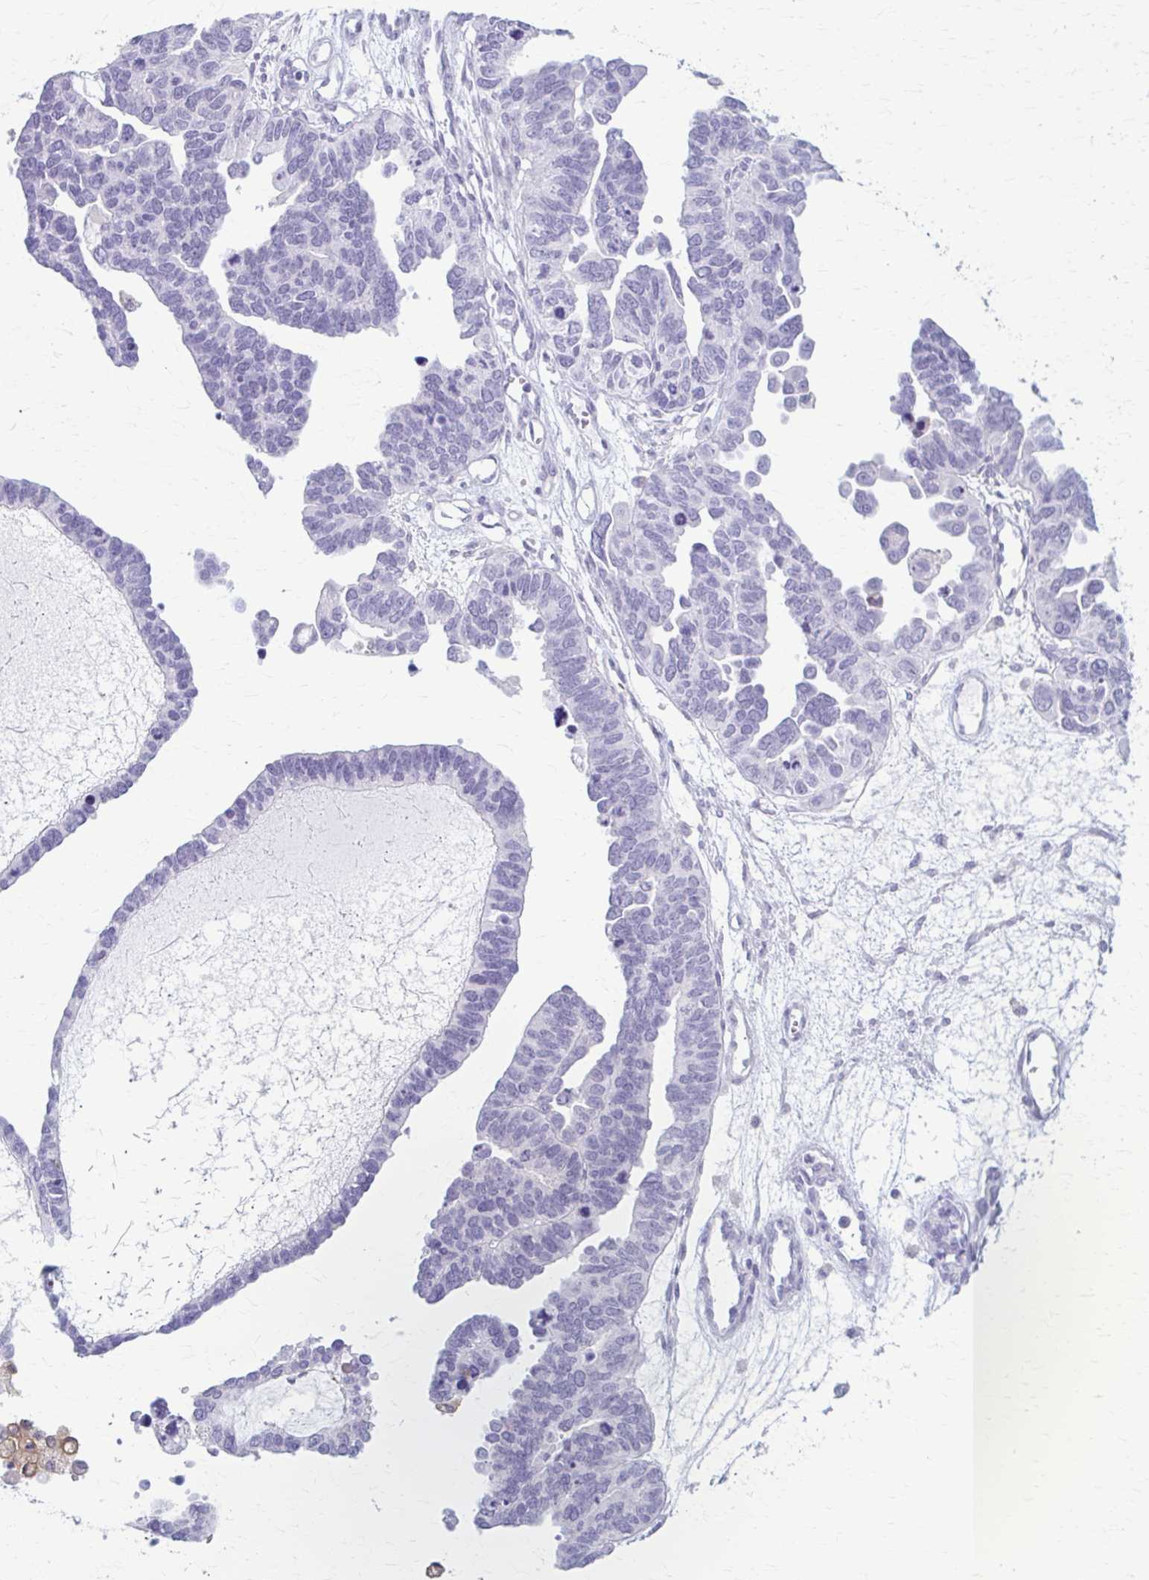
{"staining": {"intensity": "negative", "quantity": "none", "location": "none"}, "tissue": "ovarian cancer", "cell_type": "Tumor cells", "image_type": "cancer", "snomed": [{"axis": "morphology", "description": "Cystadenocarcinoma, serous, NOS"}, {"axis": "topography", "description": "Ovary"}], "caption": "The immunohistochemistry photomicrograph has no significant staining in tumor cells of serous cystadenocarcinoma (ovarian) tissue.", "gene": "LDLRAP1", "patient": {"sex": "female", "age": 51}}